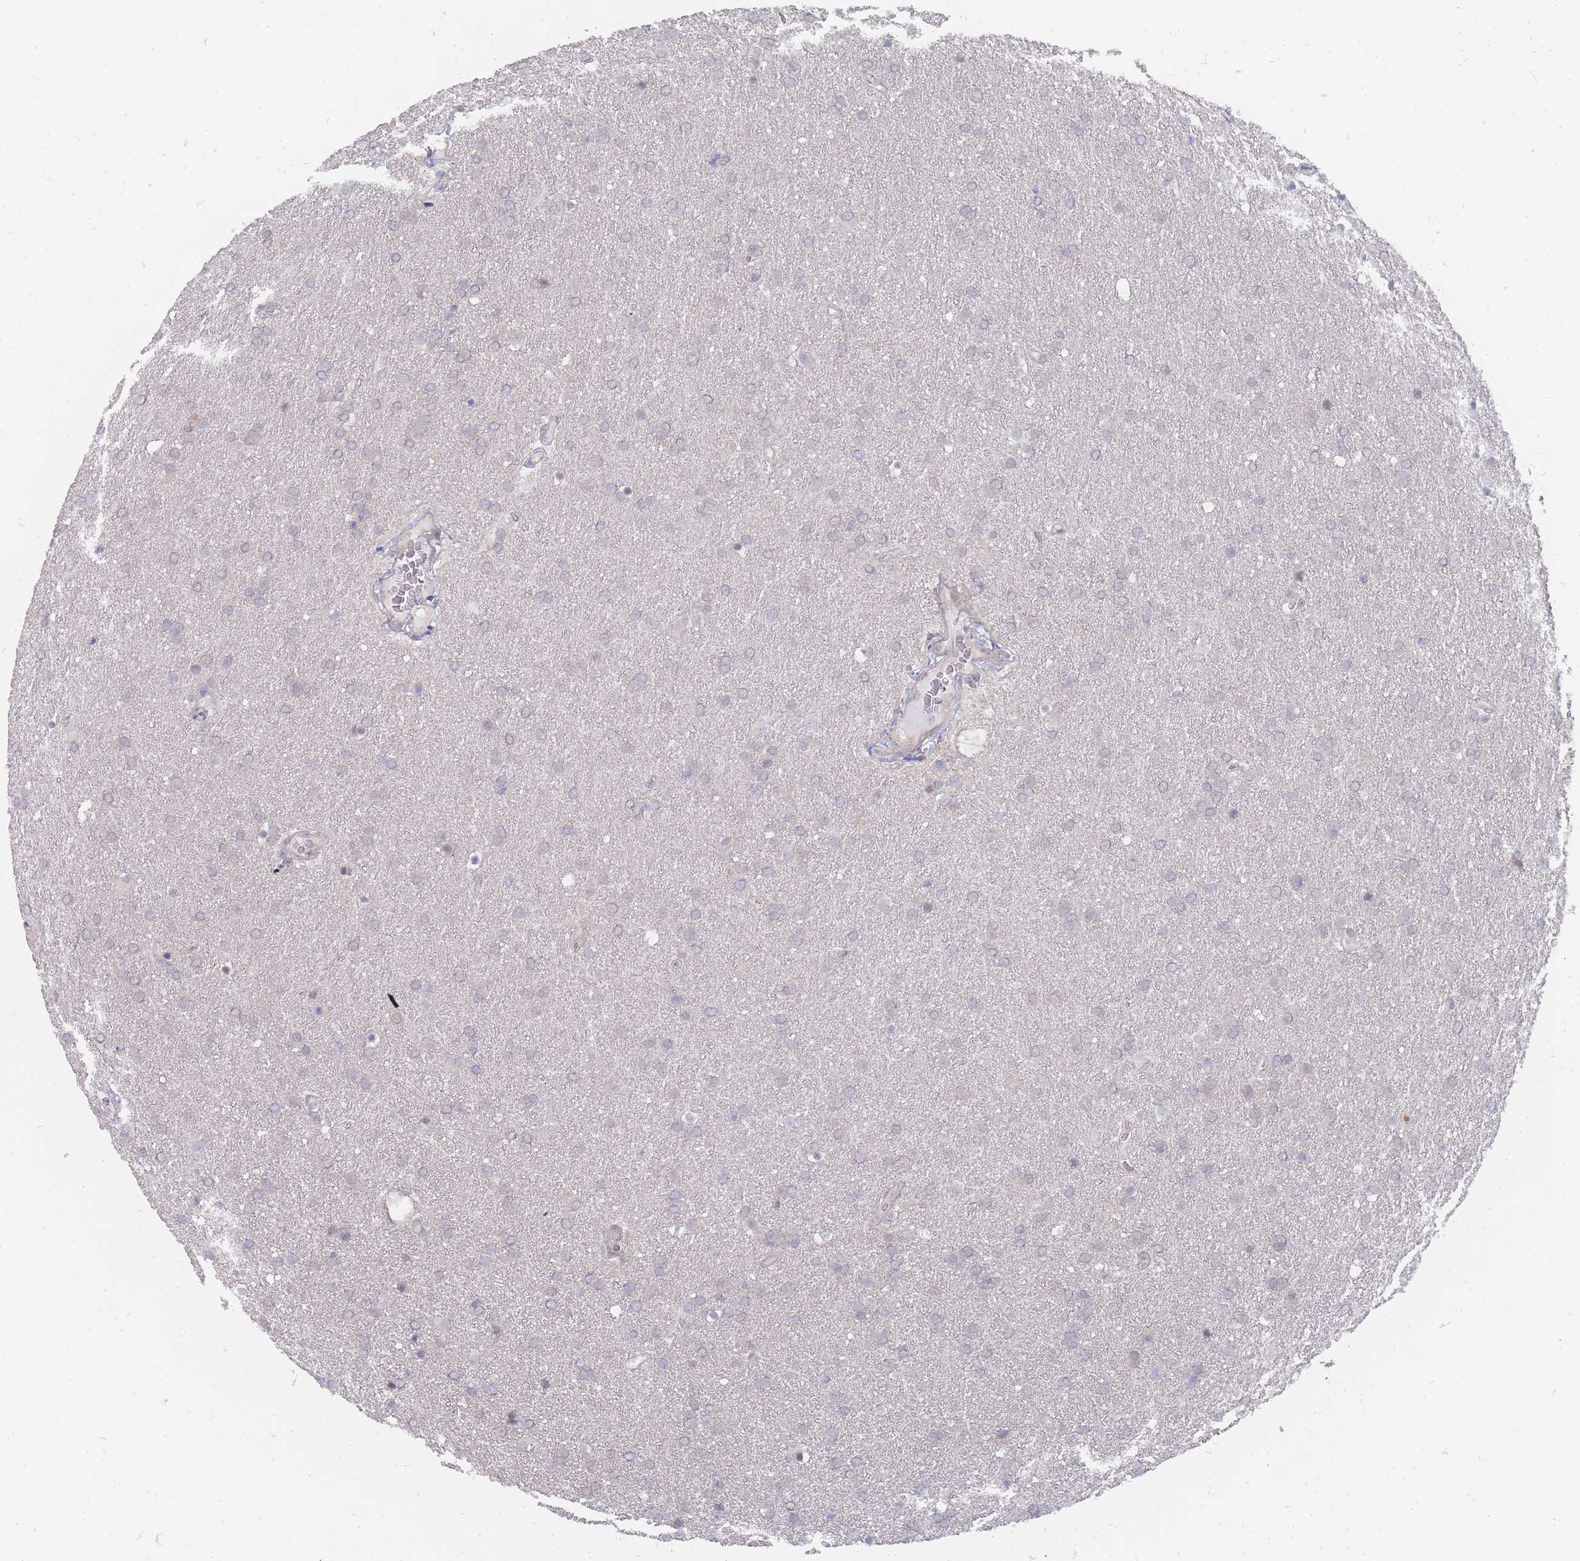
{"staining": {"intensity": "negative", "quantity": "none", "location": "none"}, "tissue": "glioma", "cell_type": "Tumor cells", "image_type": "cancer", "snomed": [{"axis": "morphology", "description": "Glioma, malignant, Low grade"}, {"axis": "topography", "description": "Brain"}], "caption": "The image shows no significant staining in tumor cells of glioma.", "gene": "NKD1", "patient": {"sex": "female", "age": 32}}